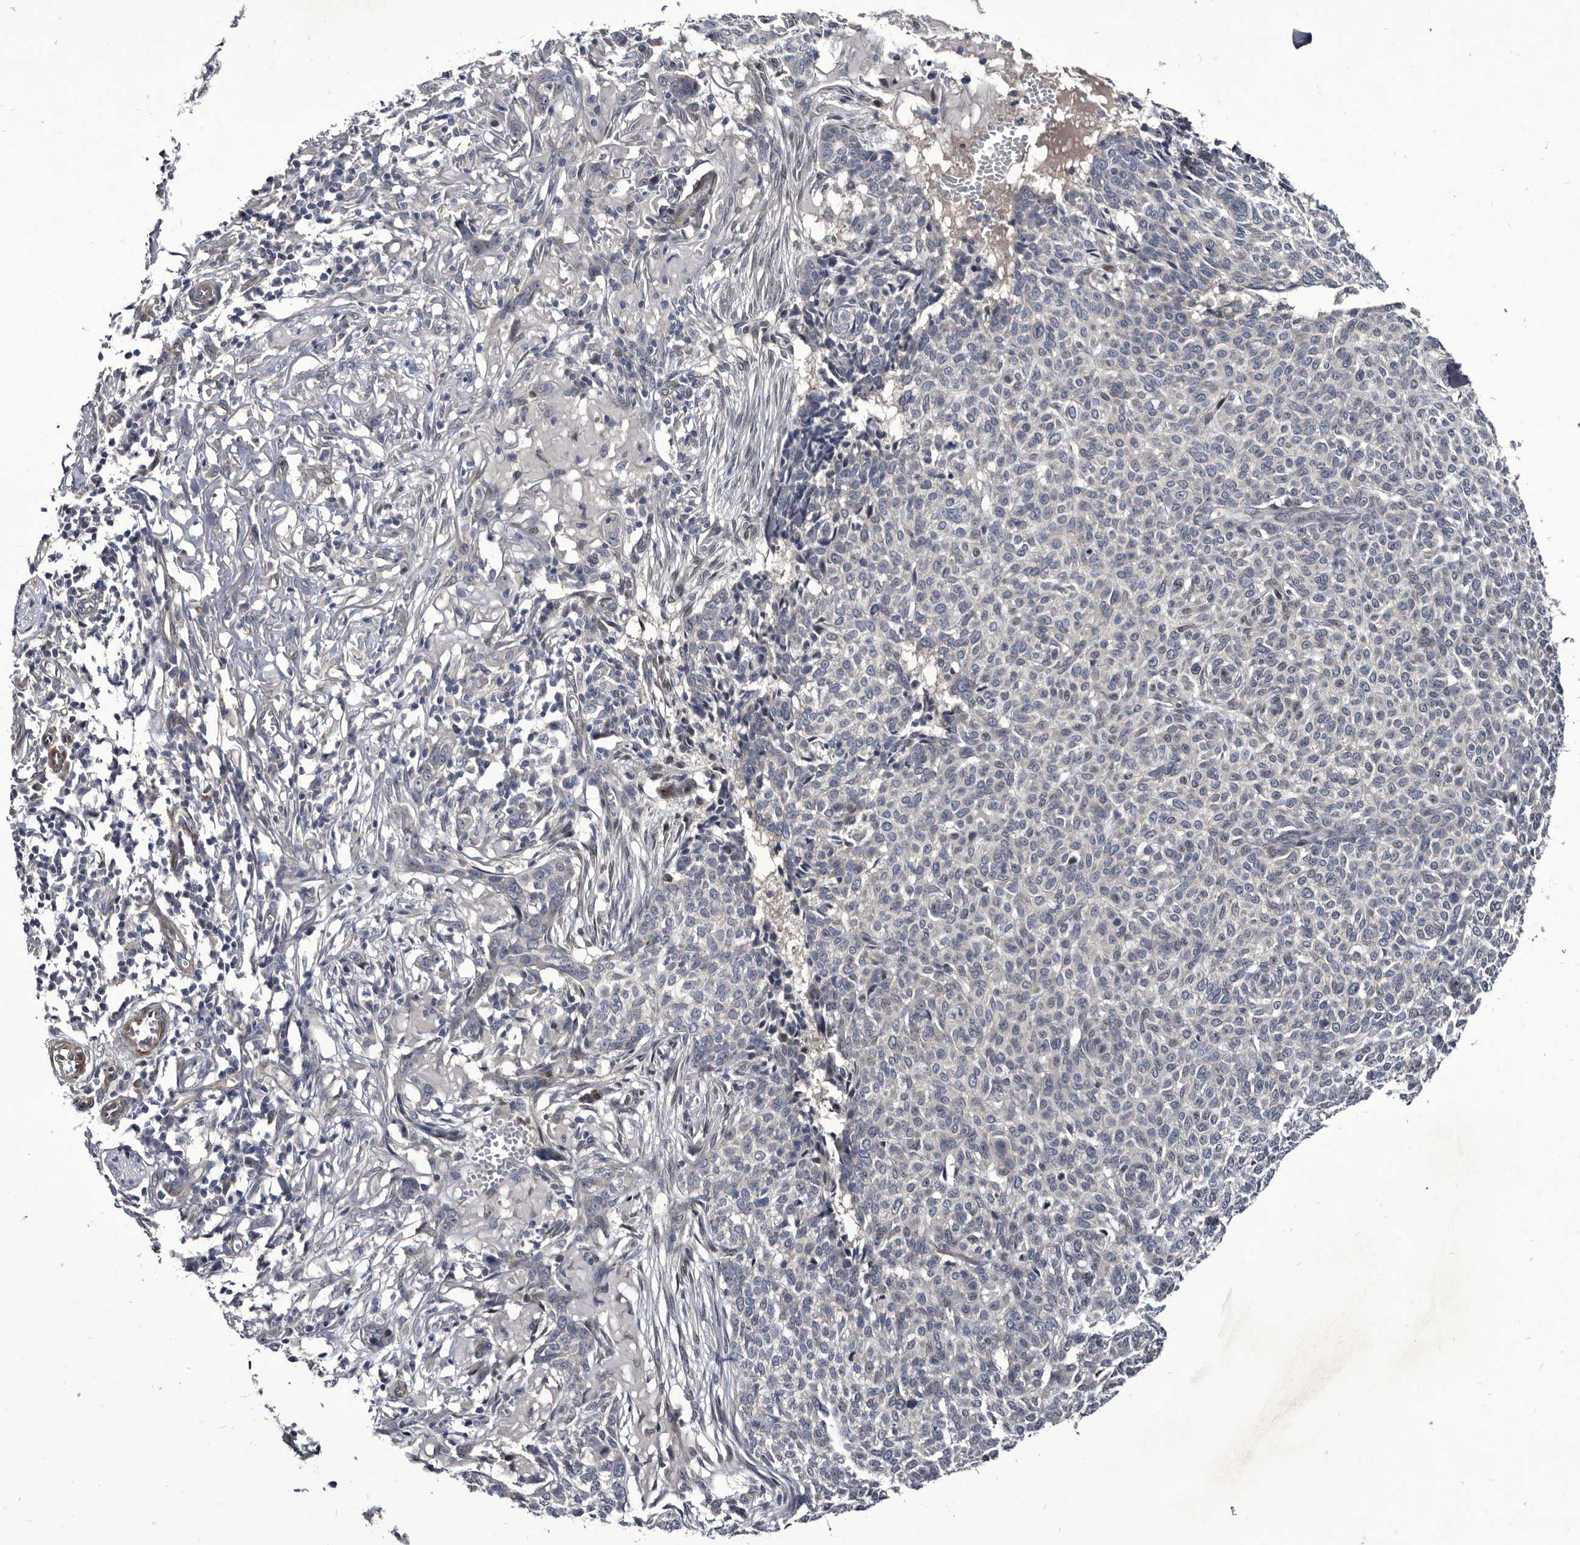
{"staining": {"intensity": "negative", "quantity": "none", "location": "none"}, "tissue": "skin cancer", "cell_type": "Tumor cells", "image_type": "cancer", "snomed": [{"axis": "morphology", "description": "Basal cell carcinoma"}, {"axis": "topography", "description": "Skin"}], "caption": "This is an immunohistochemistry (IHC) photomicrograph of human basal cell carcinoma (skin). There is no expression in tumor cells.", "gene": "PROM1", "patient": {"sex": "male", "age": 85}}